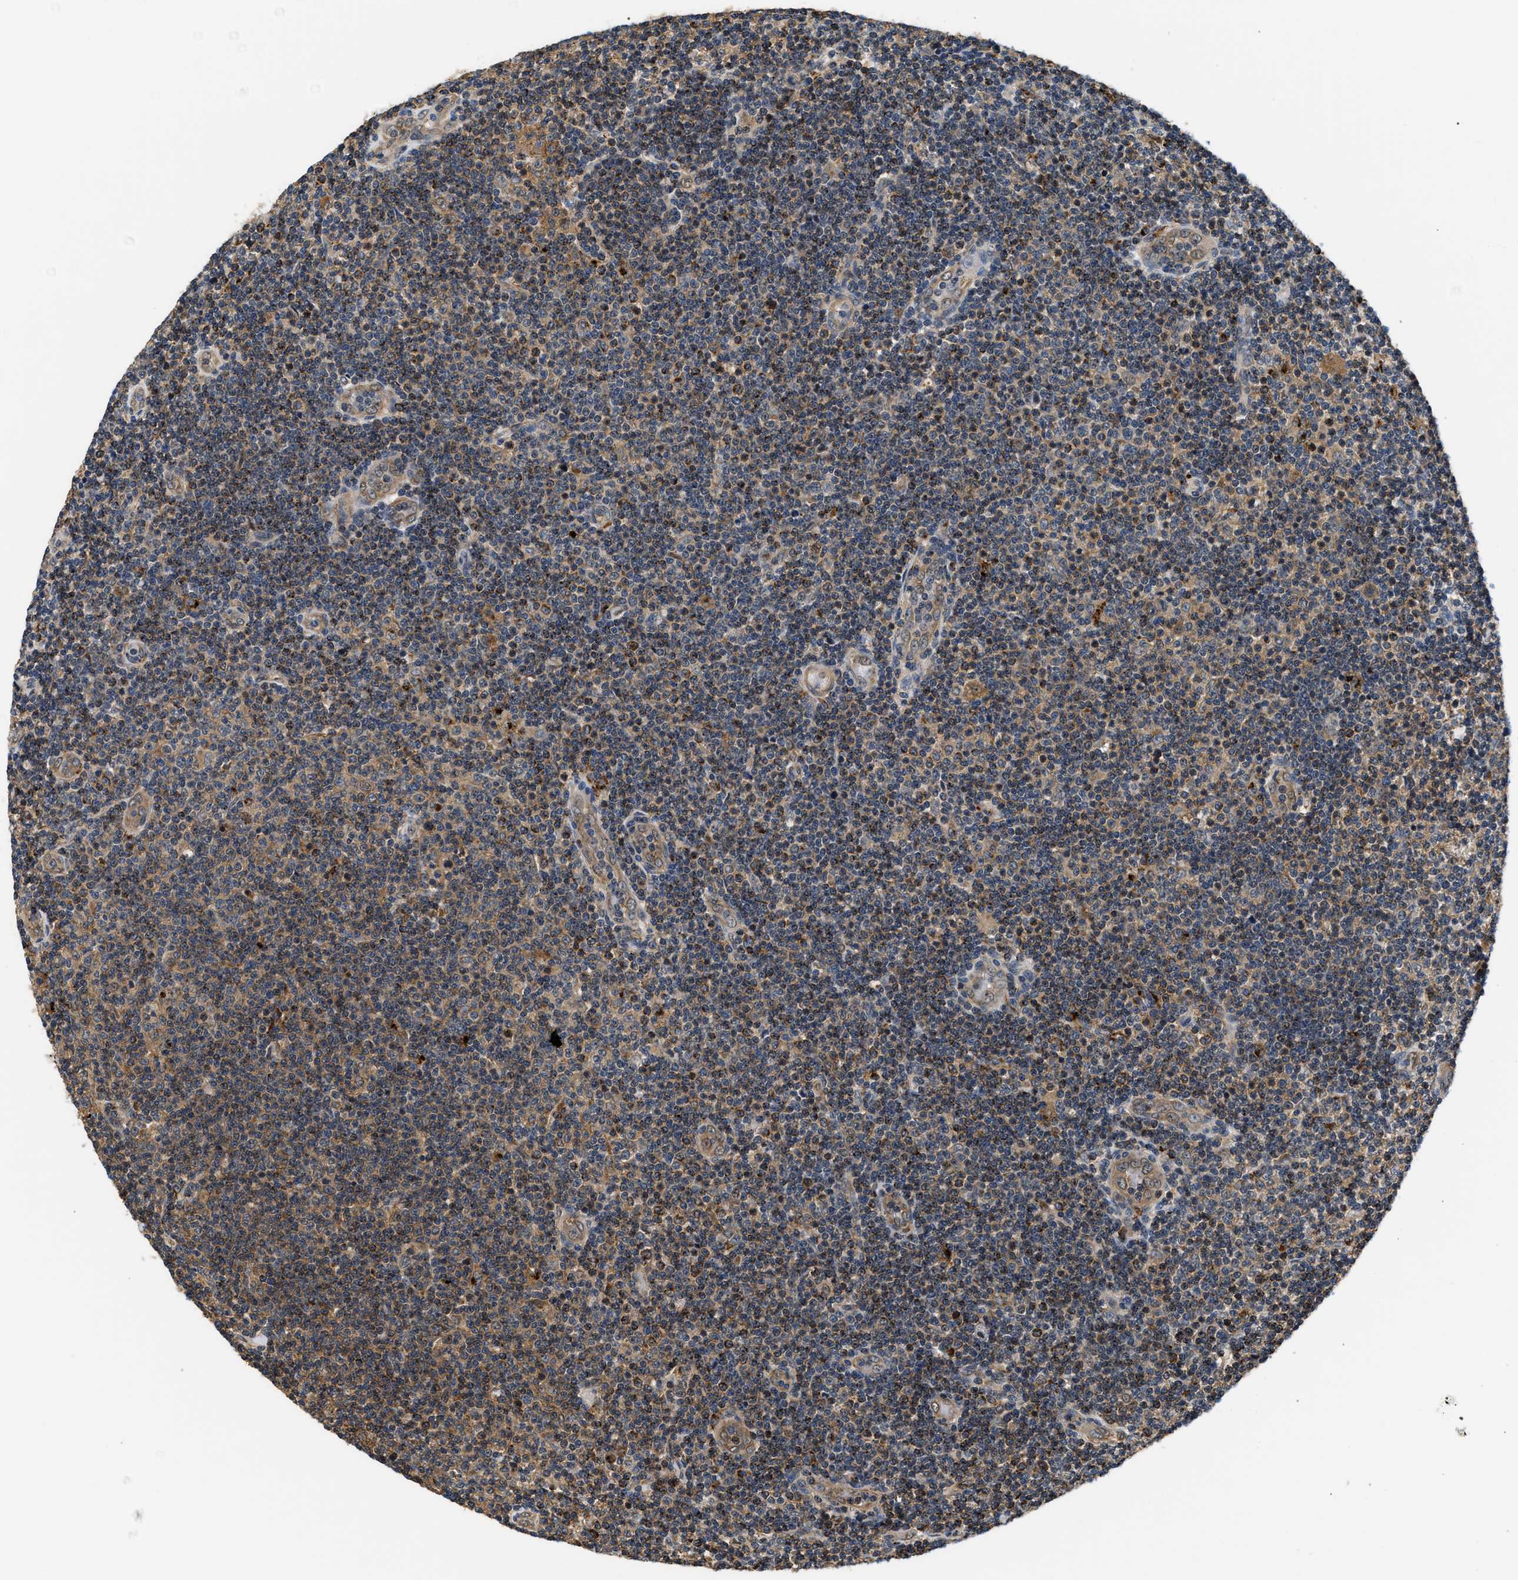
{"staining": {"intensity": "moderate", "quantity": "25%-75%", "location": "cytoplasmic/membranous,nuclear"}, "tissue": "lymphoma", "cell_type": "Tumor cells", "image_type": "cancer", "snomed": [{"axis": "morphology", "description": "Malignant lymphoma, non-Hodgkin's type, Low grade"}, {"axis": "topography", "description": "Lymph node"}], "caption": "Low-grade malignant lymphoma, non-Hodgkin's type stained with a protein marker displays moderate staining in tumor cells.", "gene": "LARP6", "patient": {"sex": "male", "age": 83}}